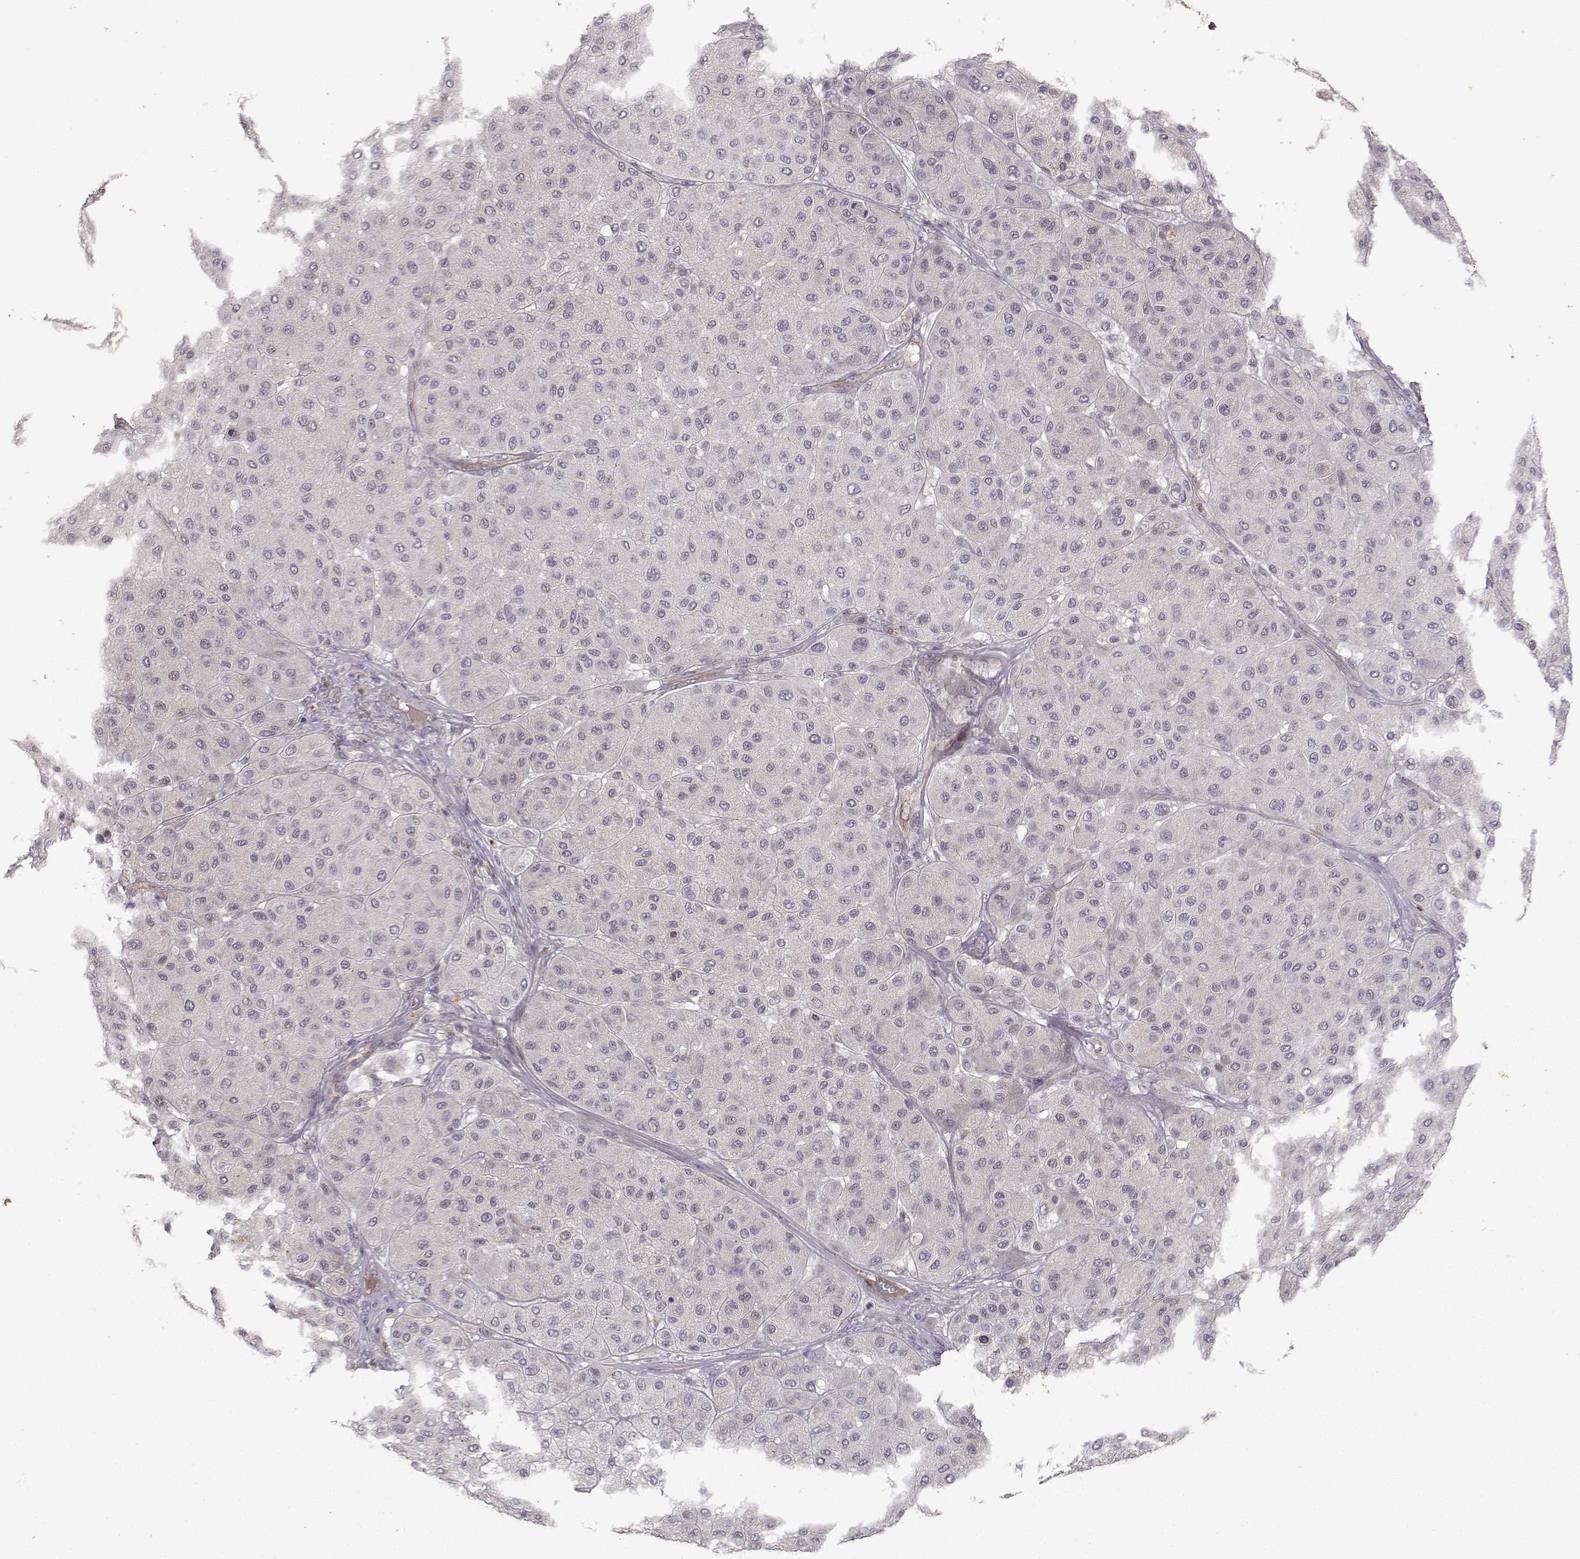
{"staining": {"intensity": "negative", "quantity": "none", "location": "none"}, "tissue": "melanoma", "cell_type": "Tumor cells", "image_type": "cancer", "snomed": [{"axis": "morphology", "description": "Malignant melanoma, Metastatic site"}, {"axis": "topography", "description": "Smooth muscle"}], "caption": "A high-resolution photomicrograph shows immunohistochemistry (IHC) staining of melanoma, which shows no significant positivity in tumor cells. Nuclei are stained in blue.", "gene": "OPRD1", "patient": {"sex": "male", "age": 41}}